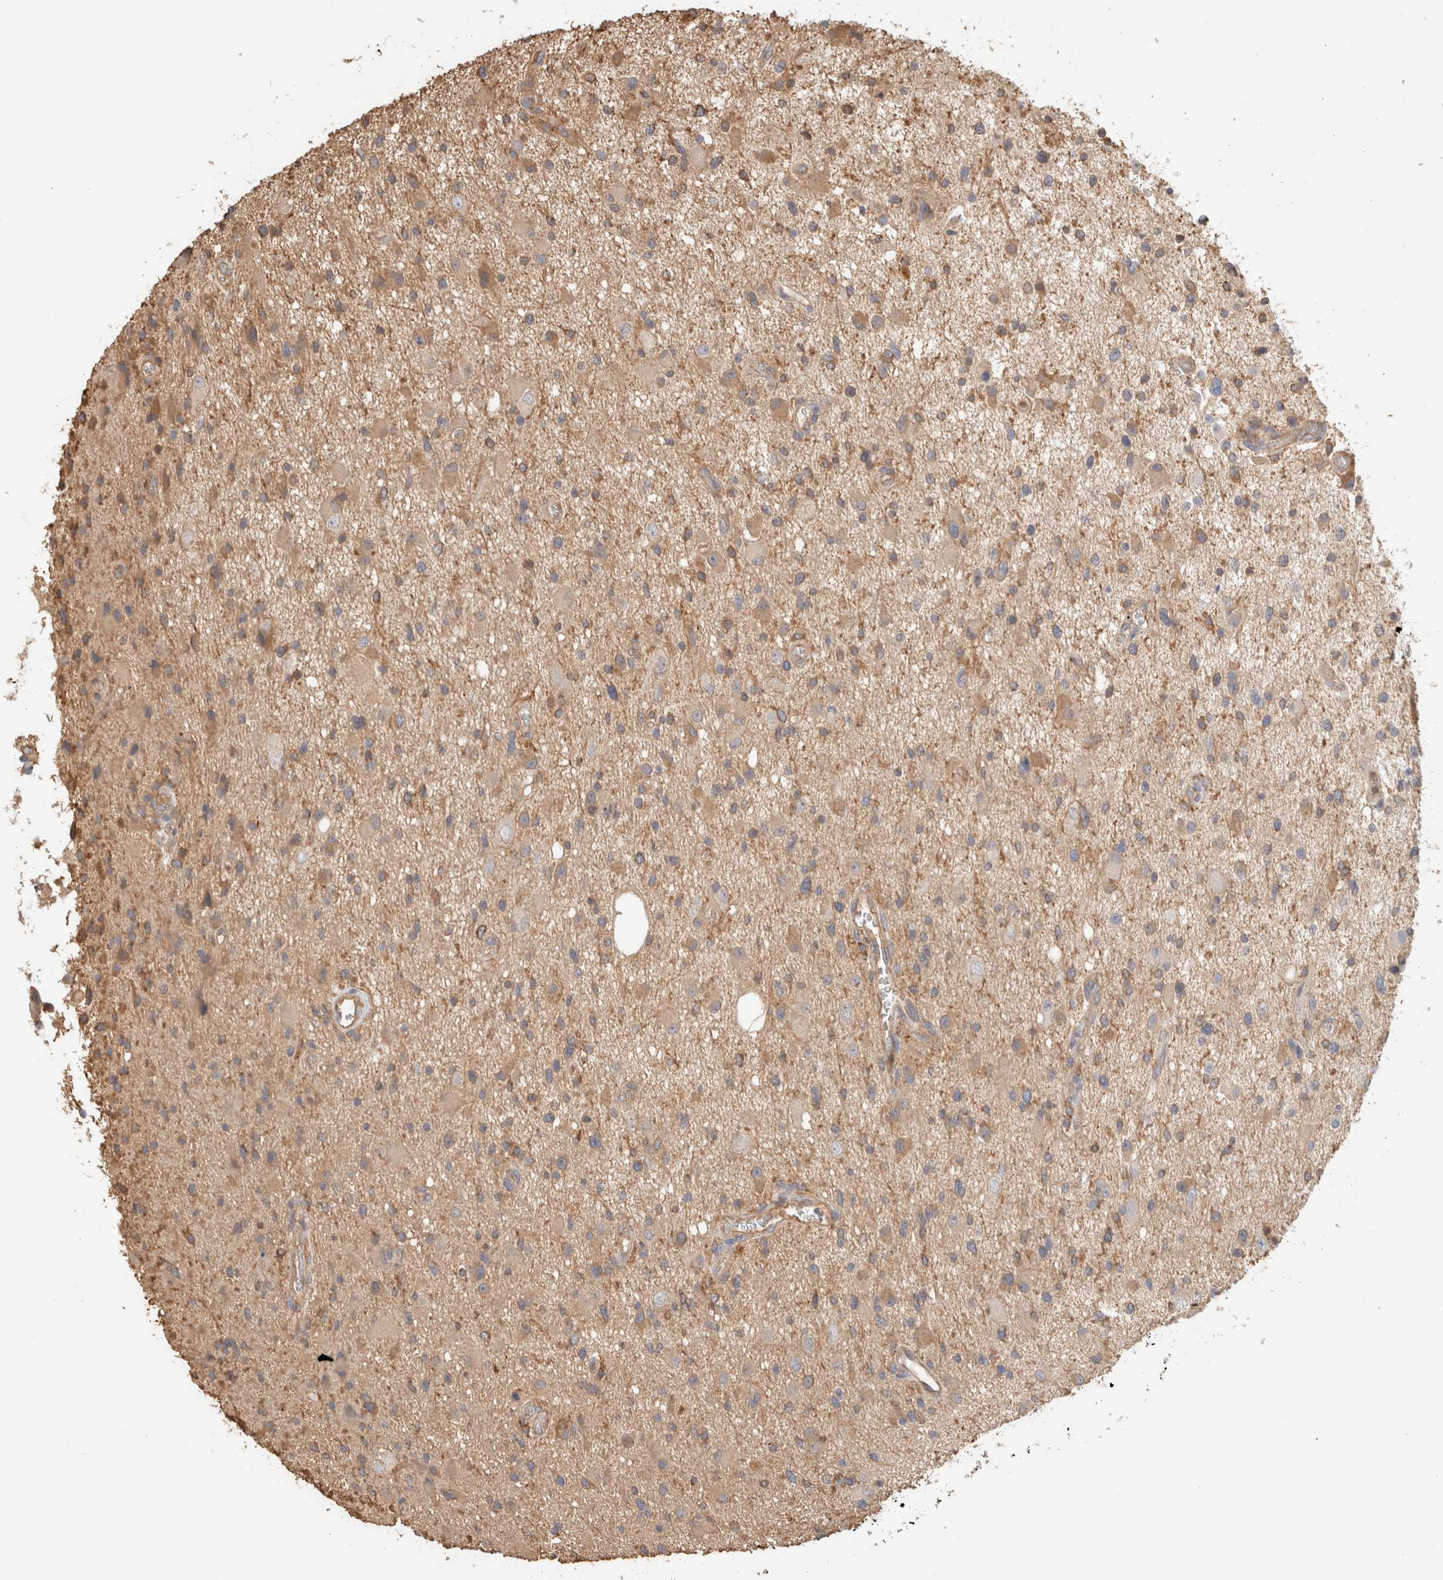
{"staining": {"intensity": "weak", "quantity": "<25%", "location": "cytoplasmic/membranous"}, "tissue": "glioma", "cell_type": "Tumor cells", "image_type": "cancer", "snomed": [{"axis": "morphology", "description": "Glioma, malignant, High grade"}, {"axis": "topography", "description": "Brain"}], "caption": "Immunohistochemistry micrograph of neoplastic tissue: malignant high-grade glioma stained with DAB (3,3'-diaminobenzidine) reveals no significant protein positivity in tumor cells.", "gene": "CFAP418", "patient": {"sex": "male", "age": 33}}